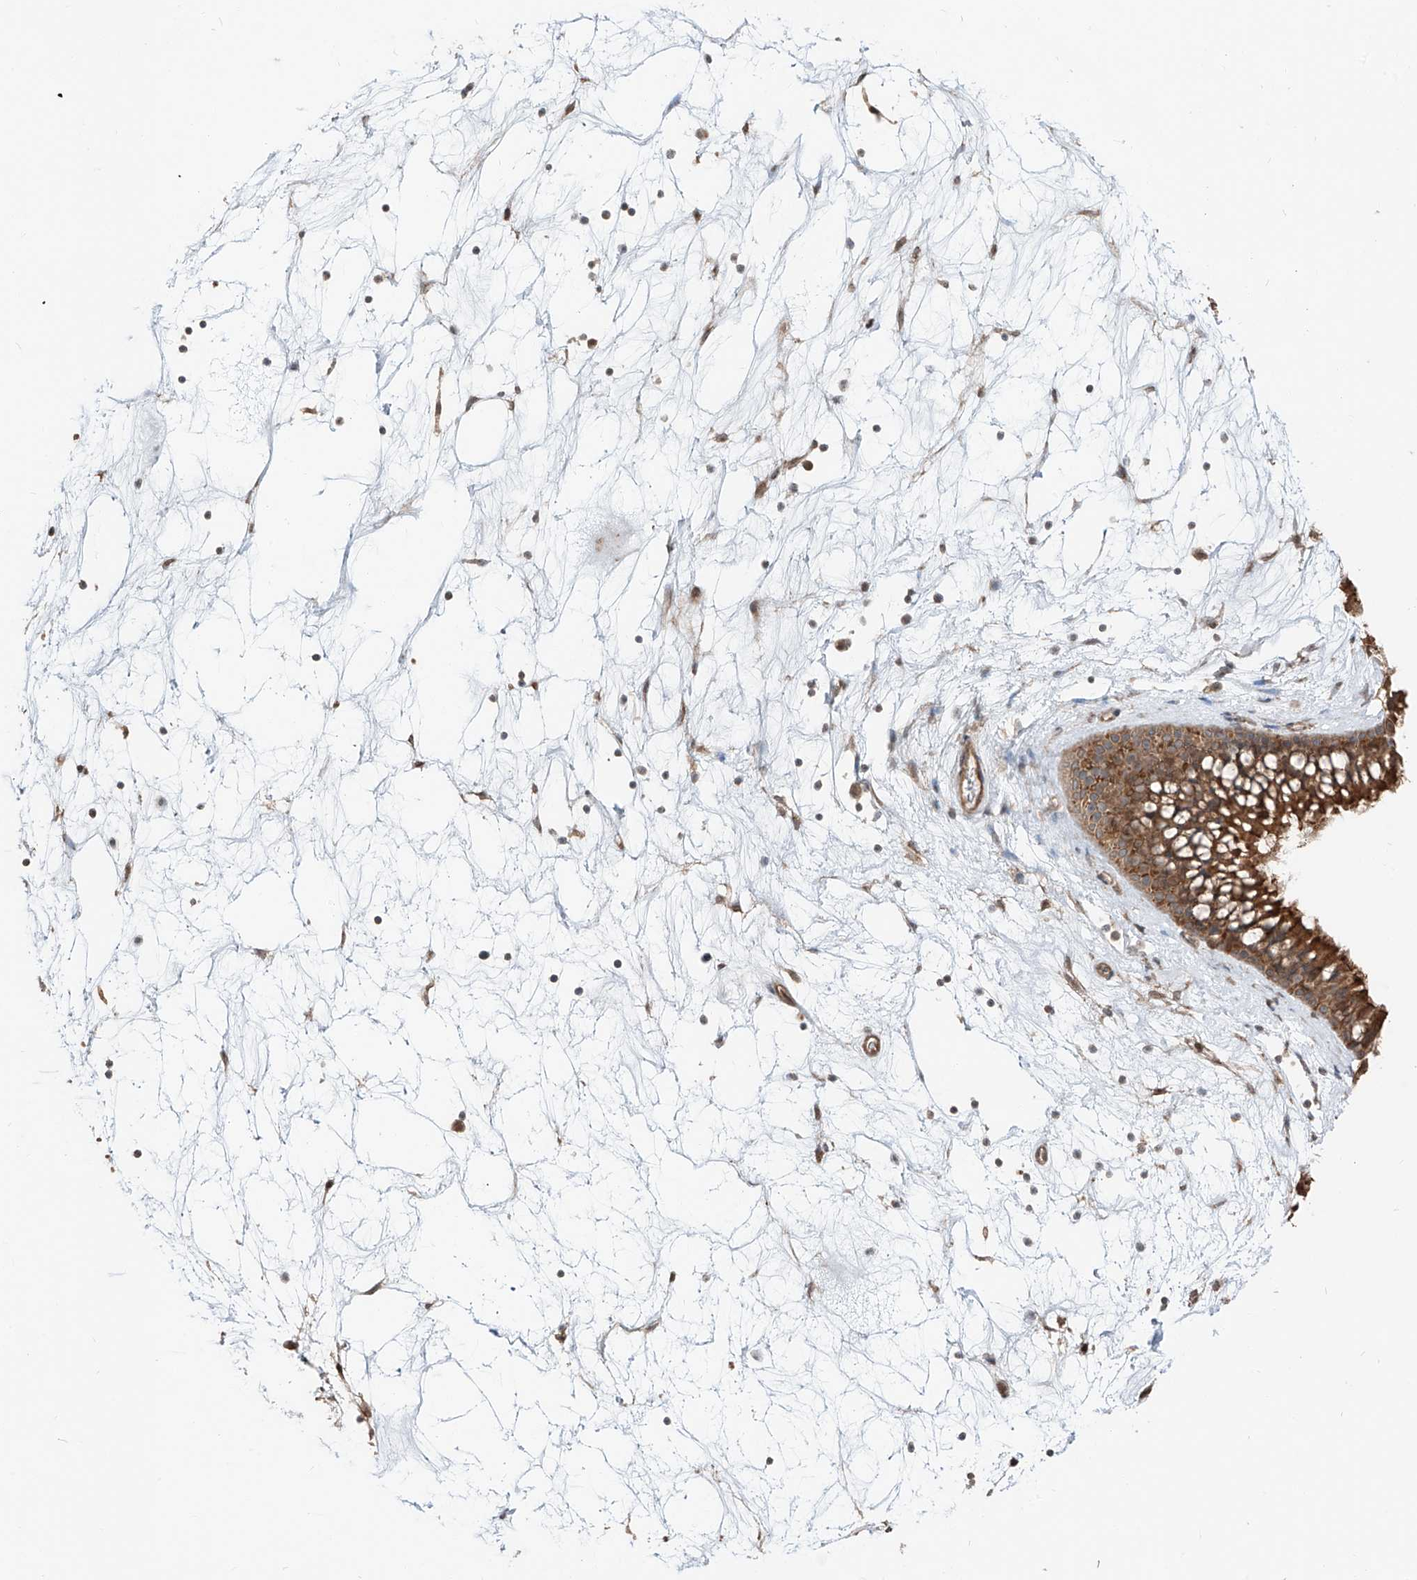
{"staining": {"intensity": "strong", "quantity": ">75%", "location": "cytoplasmic/membranous"}, "tissue": "nasopharynx", "cell_type": "Respiratory epithelial cells", "image_type": "normal", "snomed": [{"axis": "morphology", "description": "Normal tissue, NOS"}, {"axis": "topography", "description": "Nasopharynx"}], "caption": "IHC (DAB) staining of unremarkable nasopharynx reveals strong cytoplasmic/membranous protein positivity in about >75% of respiratory epithelial cells.", "gene": "CEP162", "patient": {"sex": "male", "age": 64}}